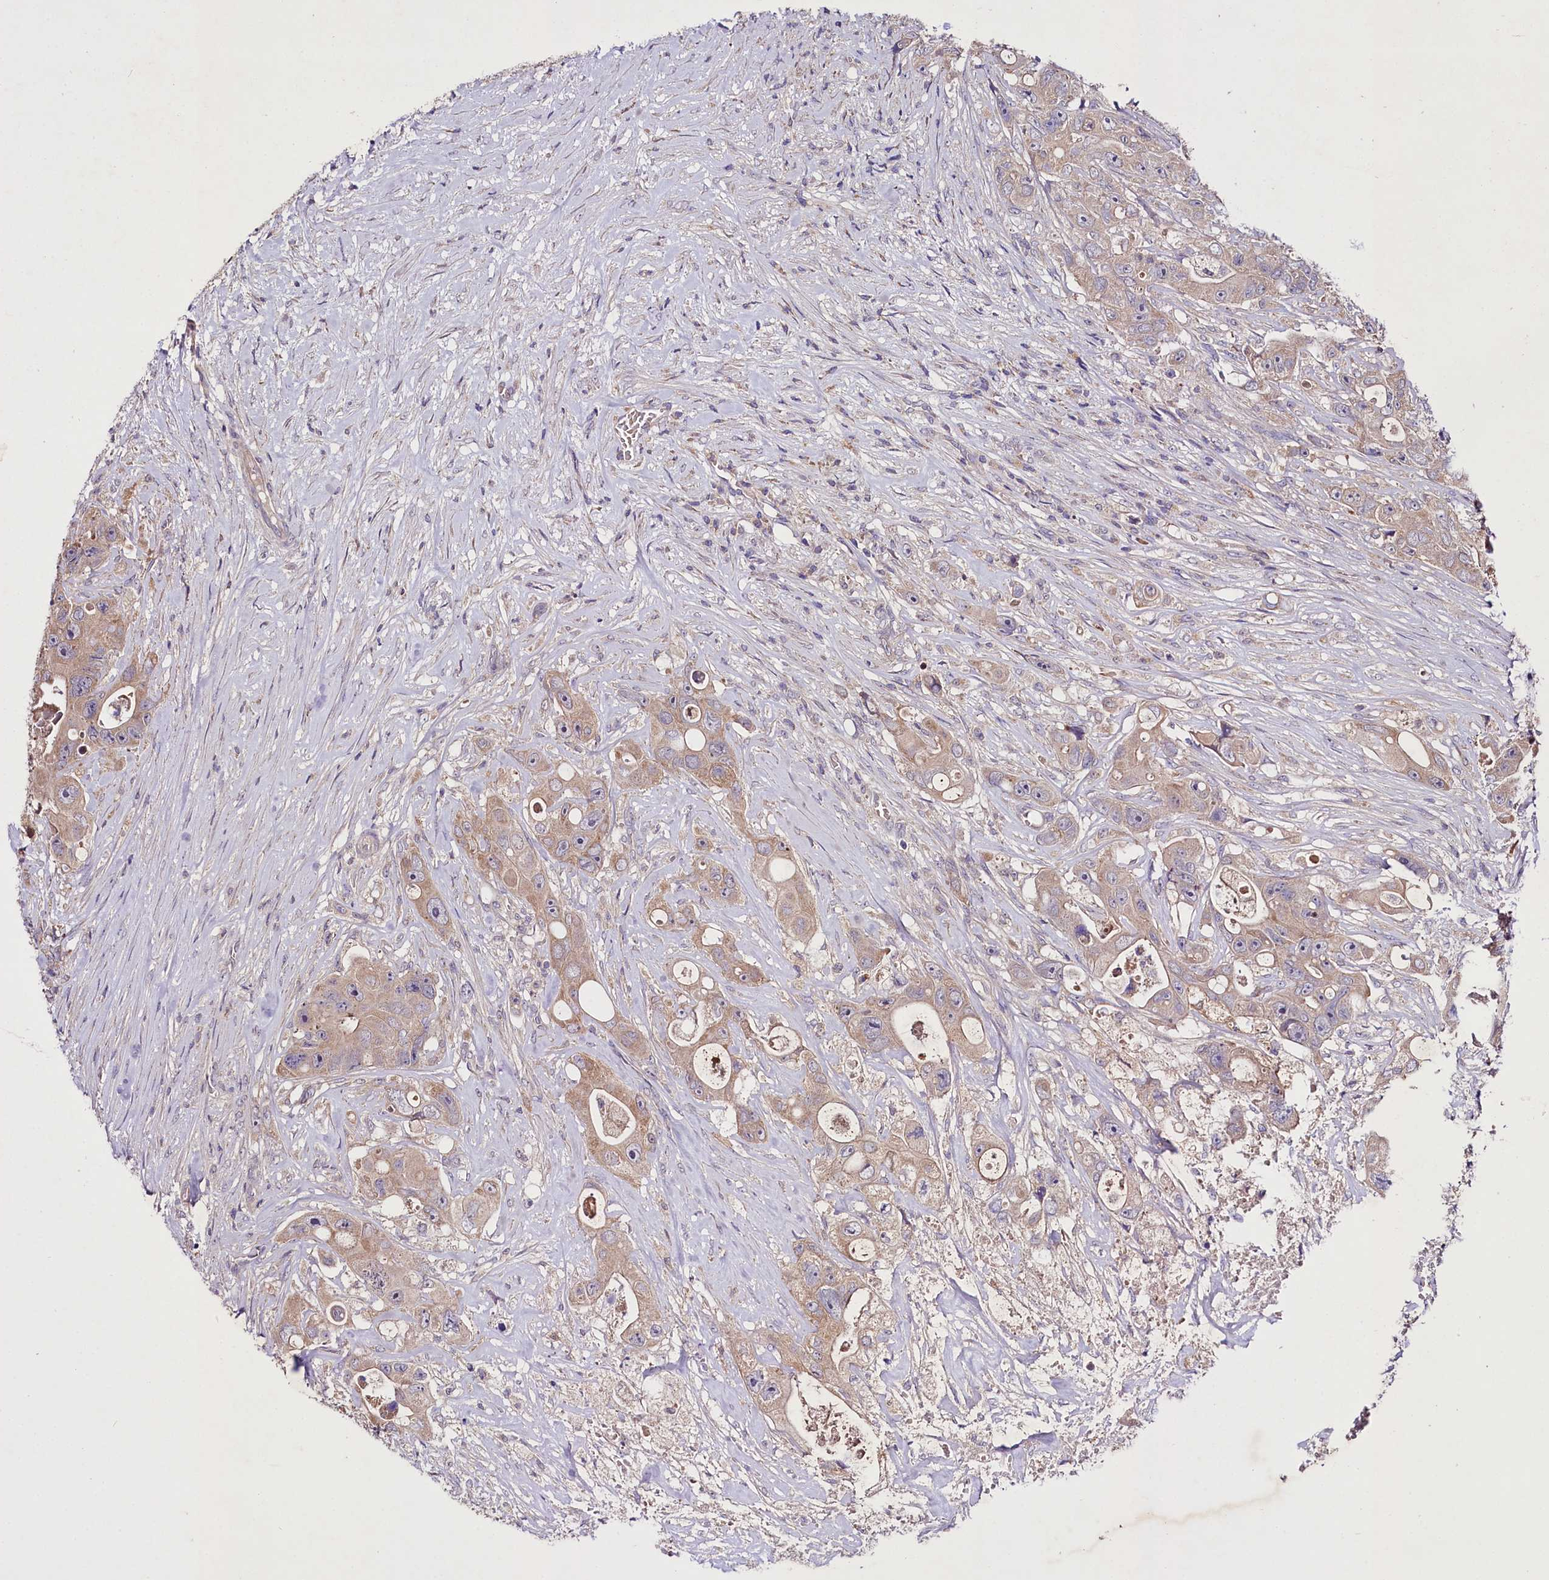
{"staining": {"intensity": "weak", "quantity": "25%-75%", "location": "cytoplasmic/membranous"}, "tissue": "colorectal cancer", "cell_type": "Tumor cells", "image_type": "cancer", "snomed": [{"axis": "morphology", "description": "Adenocarcinoma, NOS"}, {"axis": "topography", "description": "Colon"}], "caption": "Weak cytoplasmic/membranous expression is seen in about 25%-75% of tumor cells in colorectal cancer (adenocarcinoma).", "gene": "ZNF45", "patient": {"sex": "female", "age": 46}}